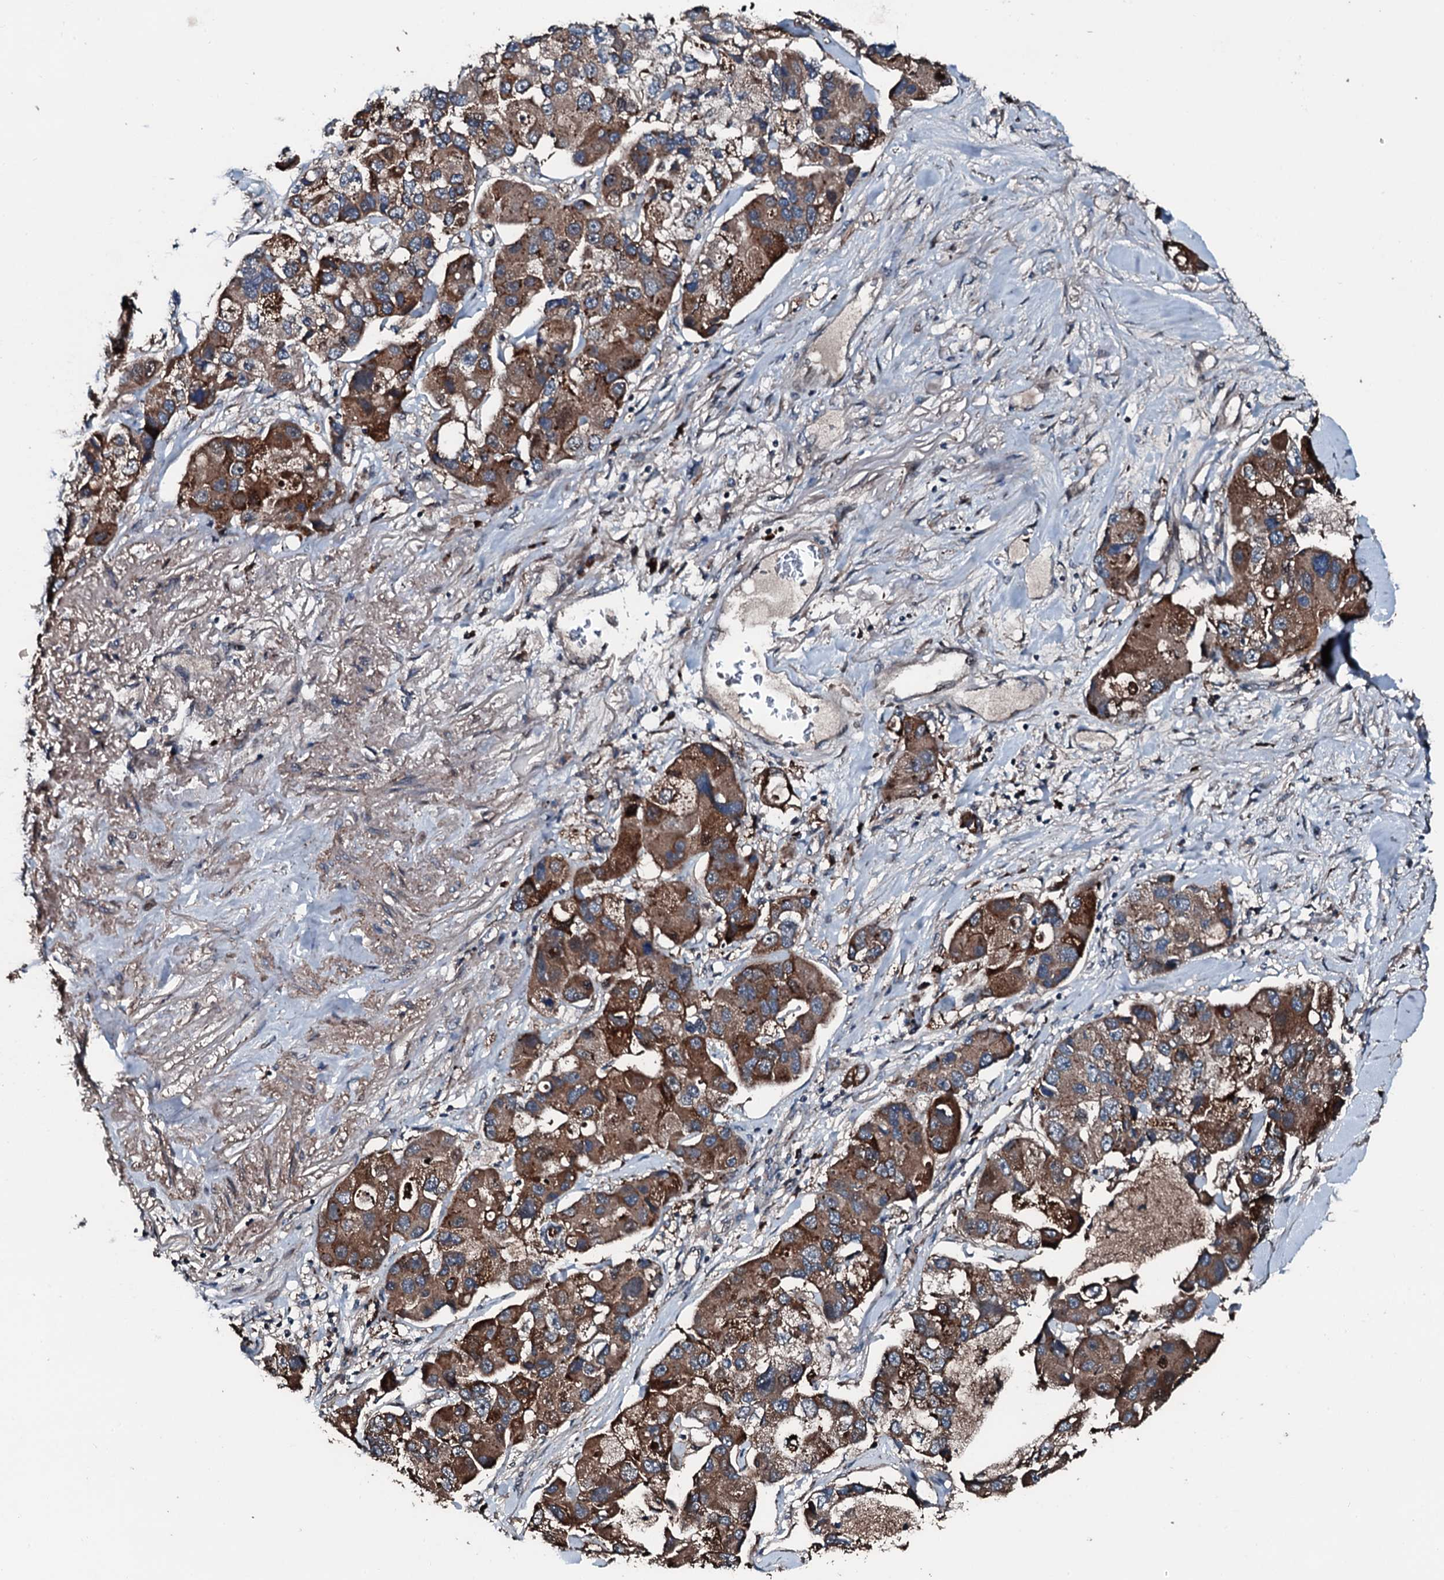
{"staining": {"intensity": "moderate", "quantity": ">75%", "location": "cytoplasmic/membranous"}, "tissue": "lung cancer", "cell_type": "Tumor cells", "image_type": "cancer", "snomed": [{"axis": "morphology", "description": "Adenocarcinoma, NOS"}, {"axis": "topography", "description": "Lung"}], "caption": "This image demonstrates immunohistochemistry staining of human adenocarcinoma (lung), with medium moderate cytoplasmic/membranous staining in about >75% of tumor cells.", "gene": "AARS1", "patient": {"sex": "female", "age": 54}}